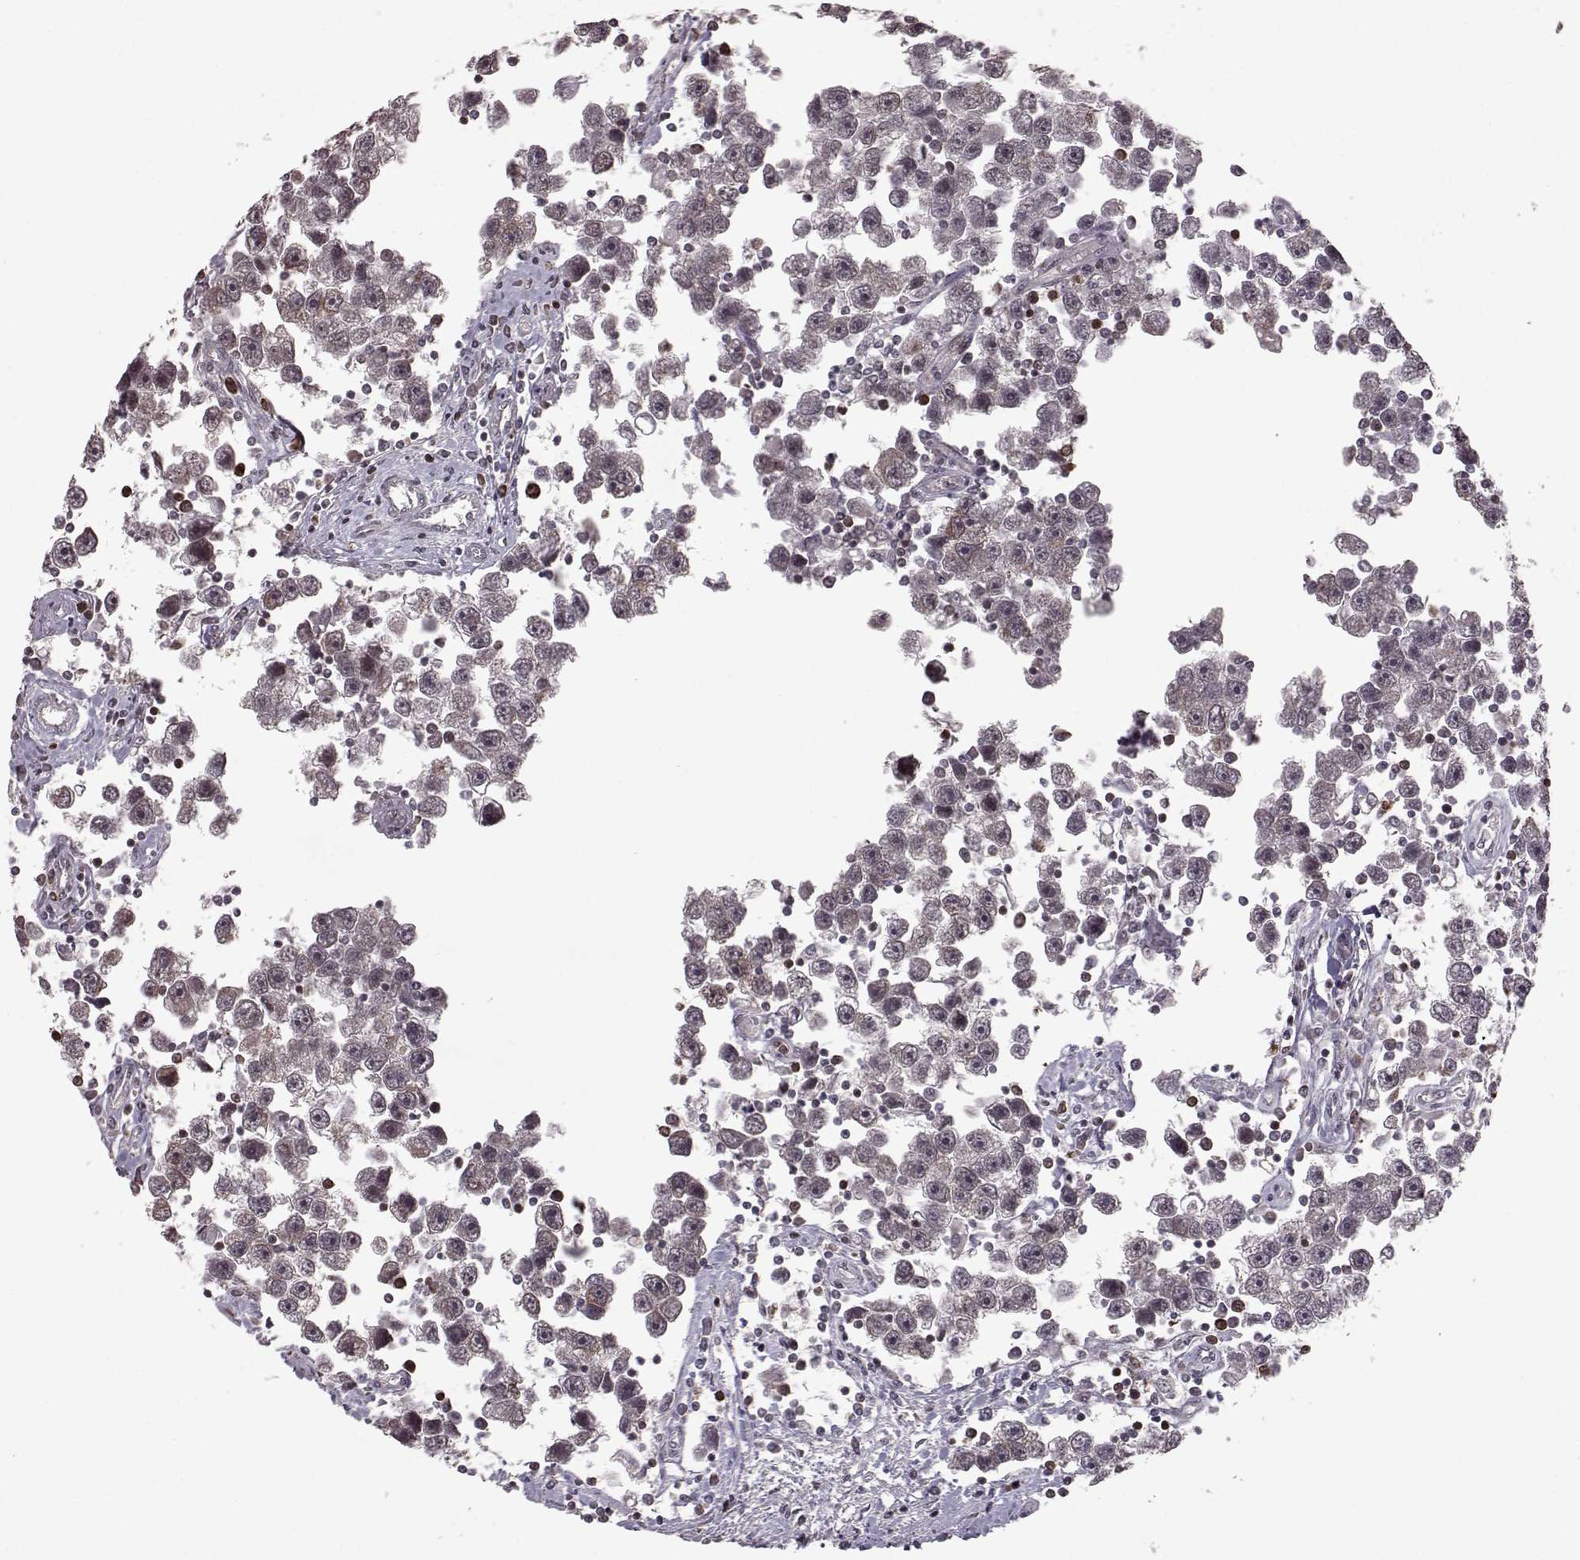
{"staining": {"intensity": "negative", "quantity": "none", "location": "none"}, "tissue": "testis cancer", "cell_type": "Tumor cells", "image_type": "cancer", "snomed": [{"axis": "morphology", "description": "Seminoma, NOS"}, {"axis": "topography", "description": "Testis"}], "caption": "High power microscopy image of an immunohistochemistry (IHC) photomicrograph of seminoma (testis), revealing no significant staining in tumor cells.", "gene": "ELOVL5", "patient": {"sex": "male", "age": 30}}